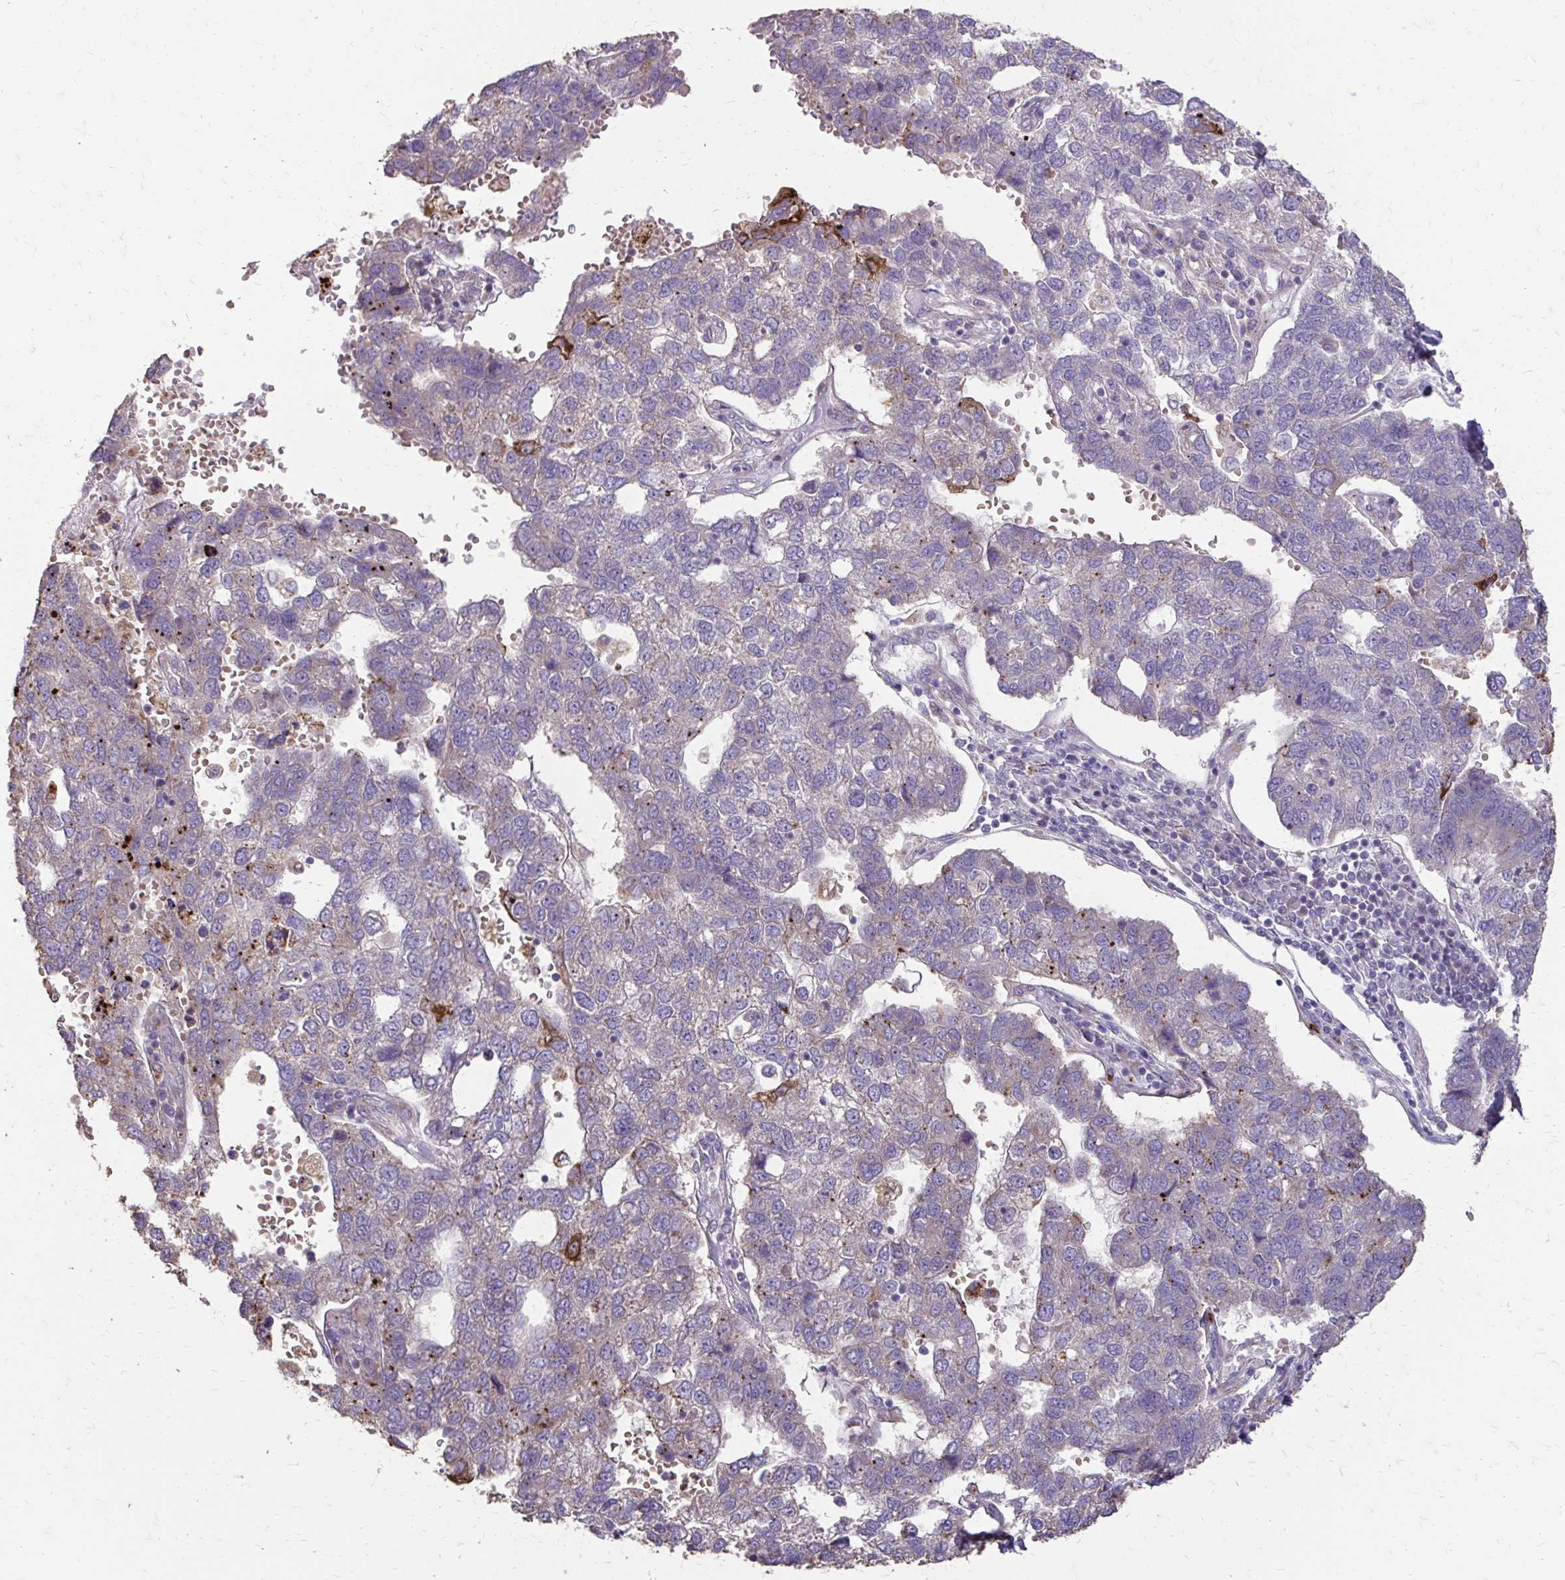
{"staining": {"intensity": "negative", "quantity": "none", "location": "none"}, "tissue": "pancreatic cancer", "cell_type": "Tumor cells", "image_type": "cancer", "snomed": [{"axis": "morphology", "description": "Adenocarcinoma, NOS"}, {"axis": "topography", "description": "Pancreas"}], "caption": "Human pancreatic cancer (adenocarcinoma) stained for a protein using immunohistochemistry demonstrates no staining in tumor cells.", "gene": "MYORG", "patient": {"sex": "female", "age": 61}}